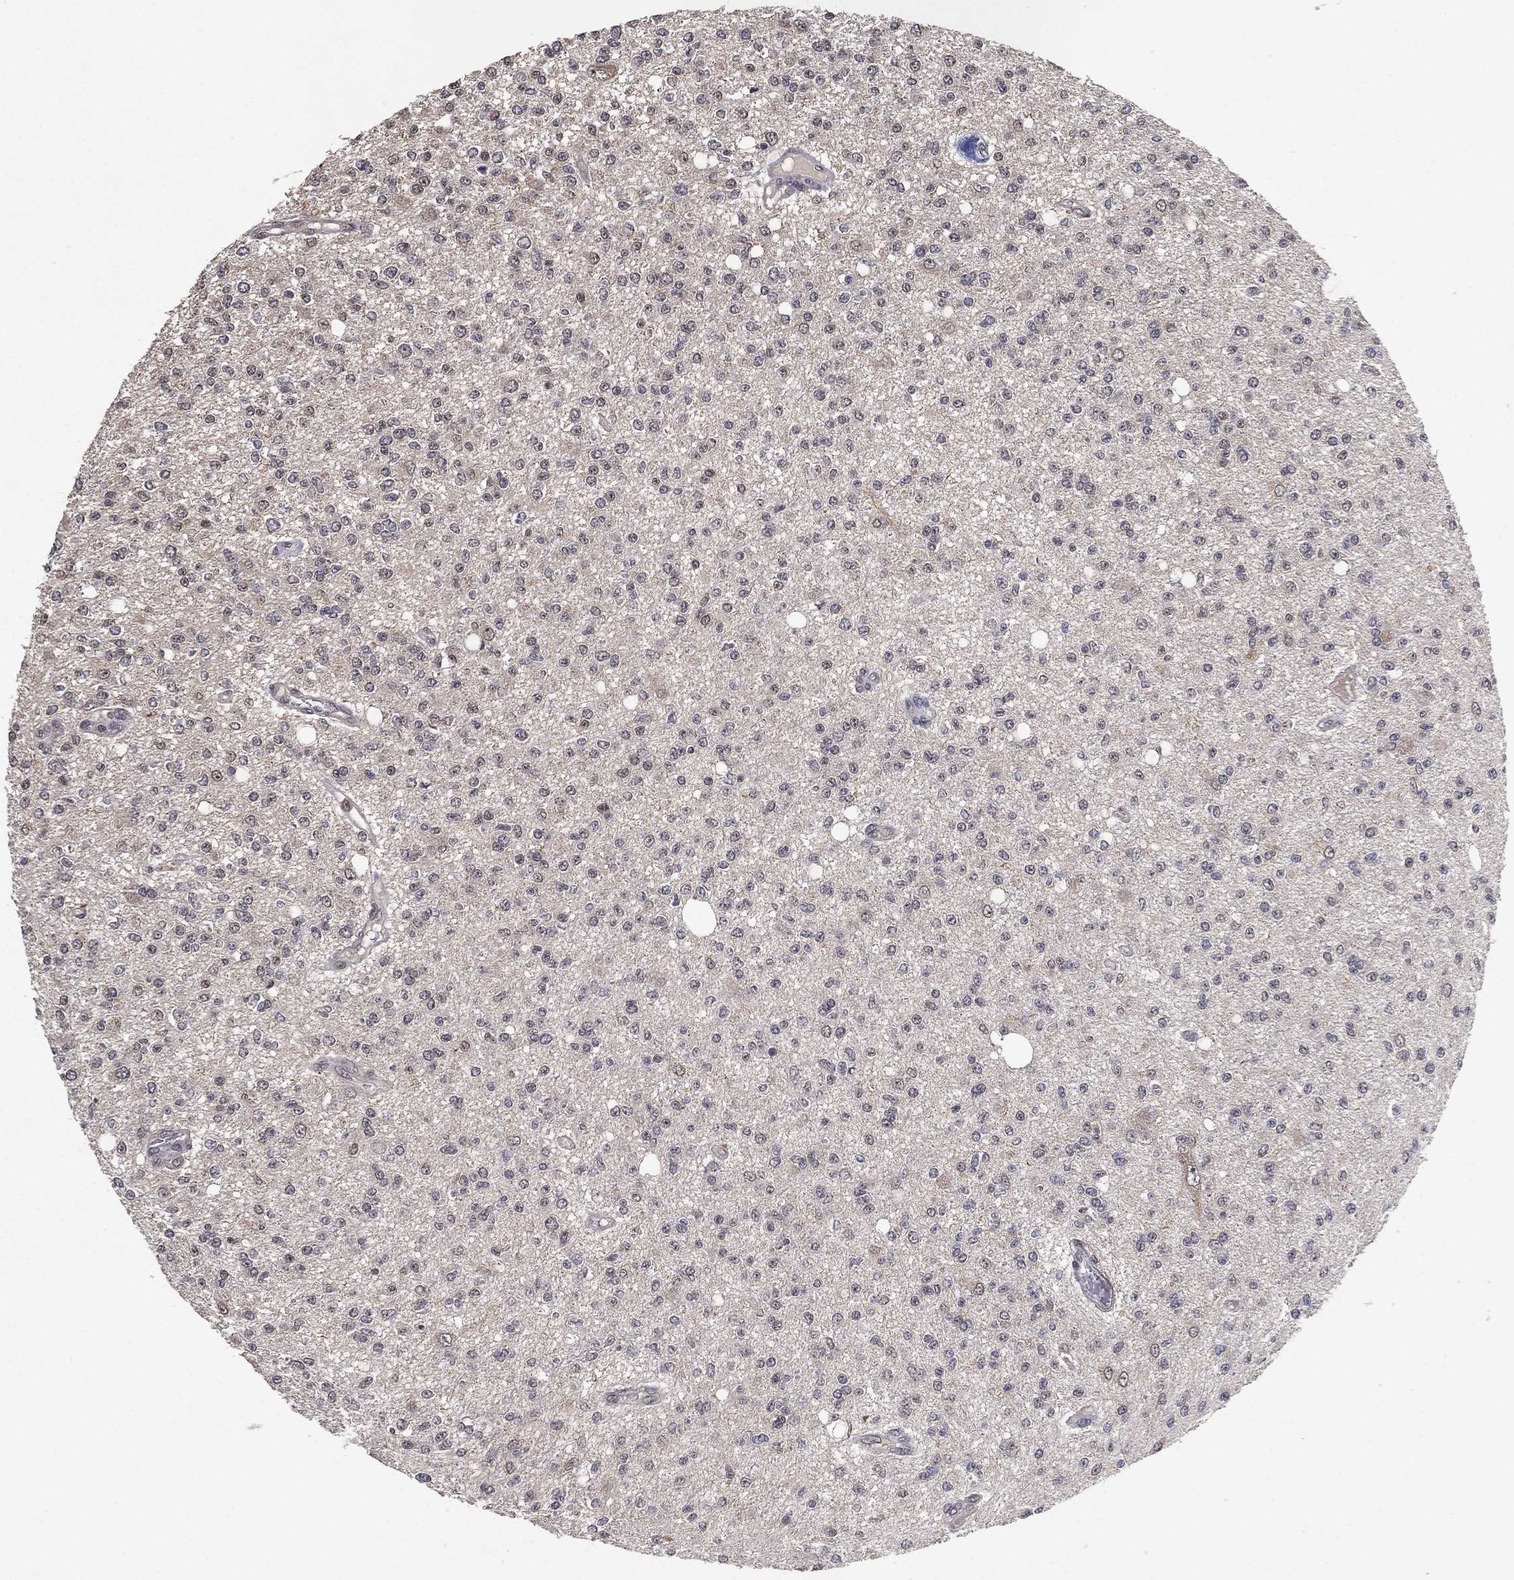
{"staining": {"intensity": "negative", "quantity": "none", "location": "none"}, "tissue": "glioma", "cell_type": "Tumor cells", "image_type": "cancer", "snomed": [{"axis": "morphology", "description": "Glioma, malignant, Low grade"}, {"axis": "topography", "description": "Brain"}], "caption": "Tumor cells show no significant staining in low-grade glioma (malignant).", "gene": "NELFCD", "patient": {"sex": "male", "age": 67}}